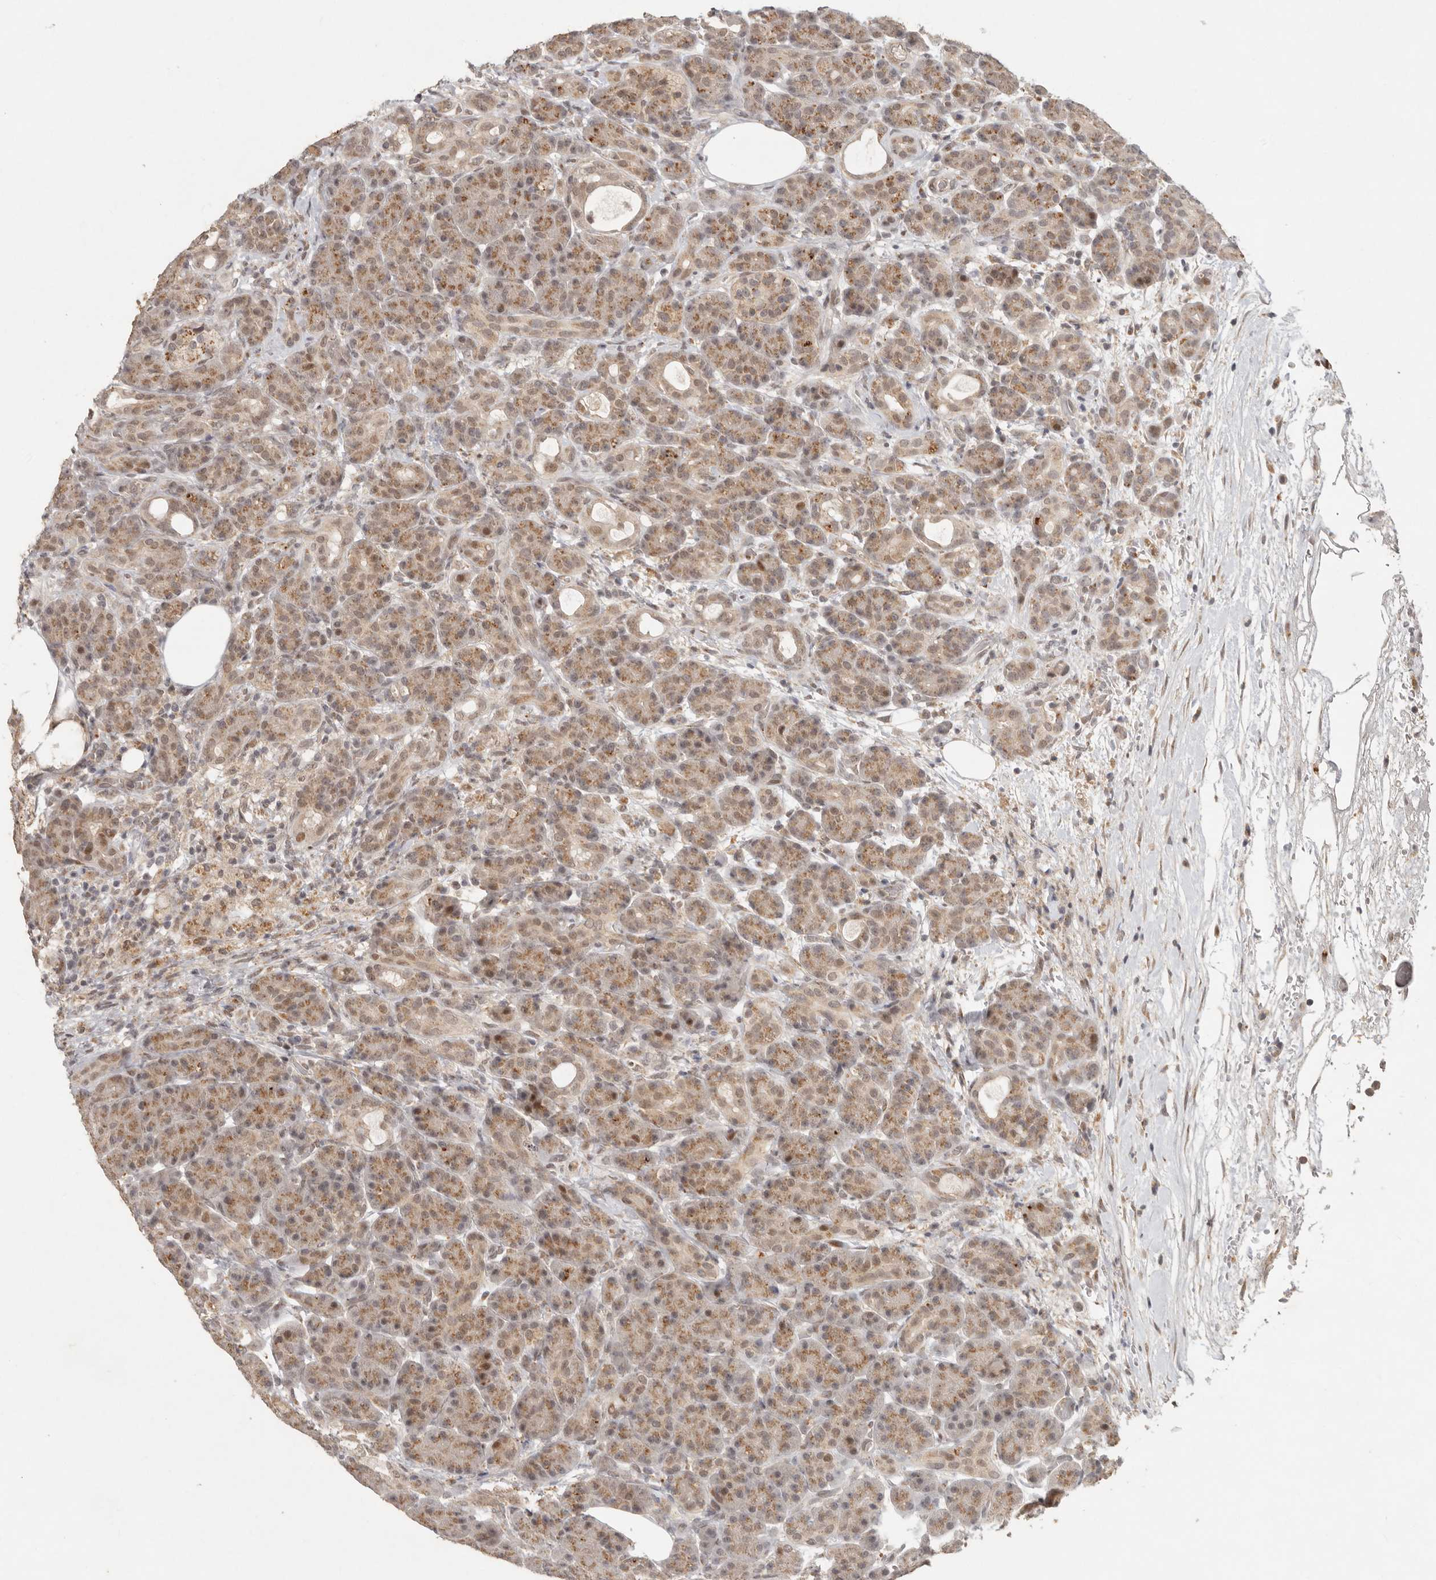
{"staining": {"intensity": "moderate", "quantity": ">75%", "location": "cytoplasmic/membranous"}, "tissue": "pancreas", "cell_type": "Exocrine glandular cells", "image_type": "normal", "snomed": [{"axis": "morphology", "description": "Normal tissue, NOS"}, {"axis": "topography", "description": "Pancreas"}], "caption": "High-power microscopy captured an immunohistochemistry image of normal pancreas, revealing moderate cytoplasmic/membranous staining in about >75% of exocrine glandular cells.", "gene": "LRRC75A", "patient": {"sex": "male", "age": 63}}